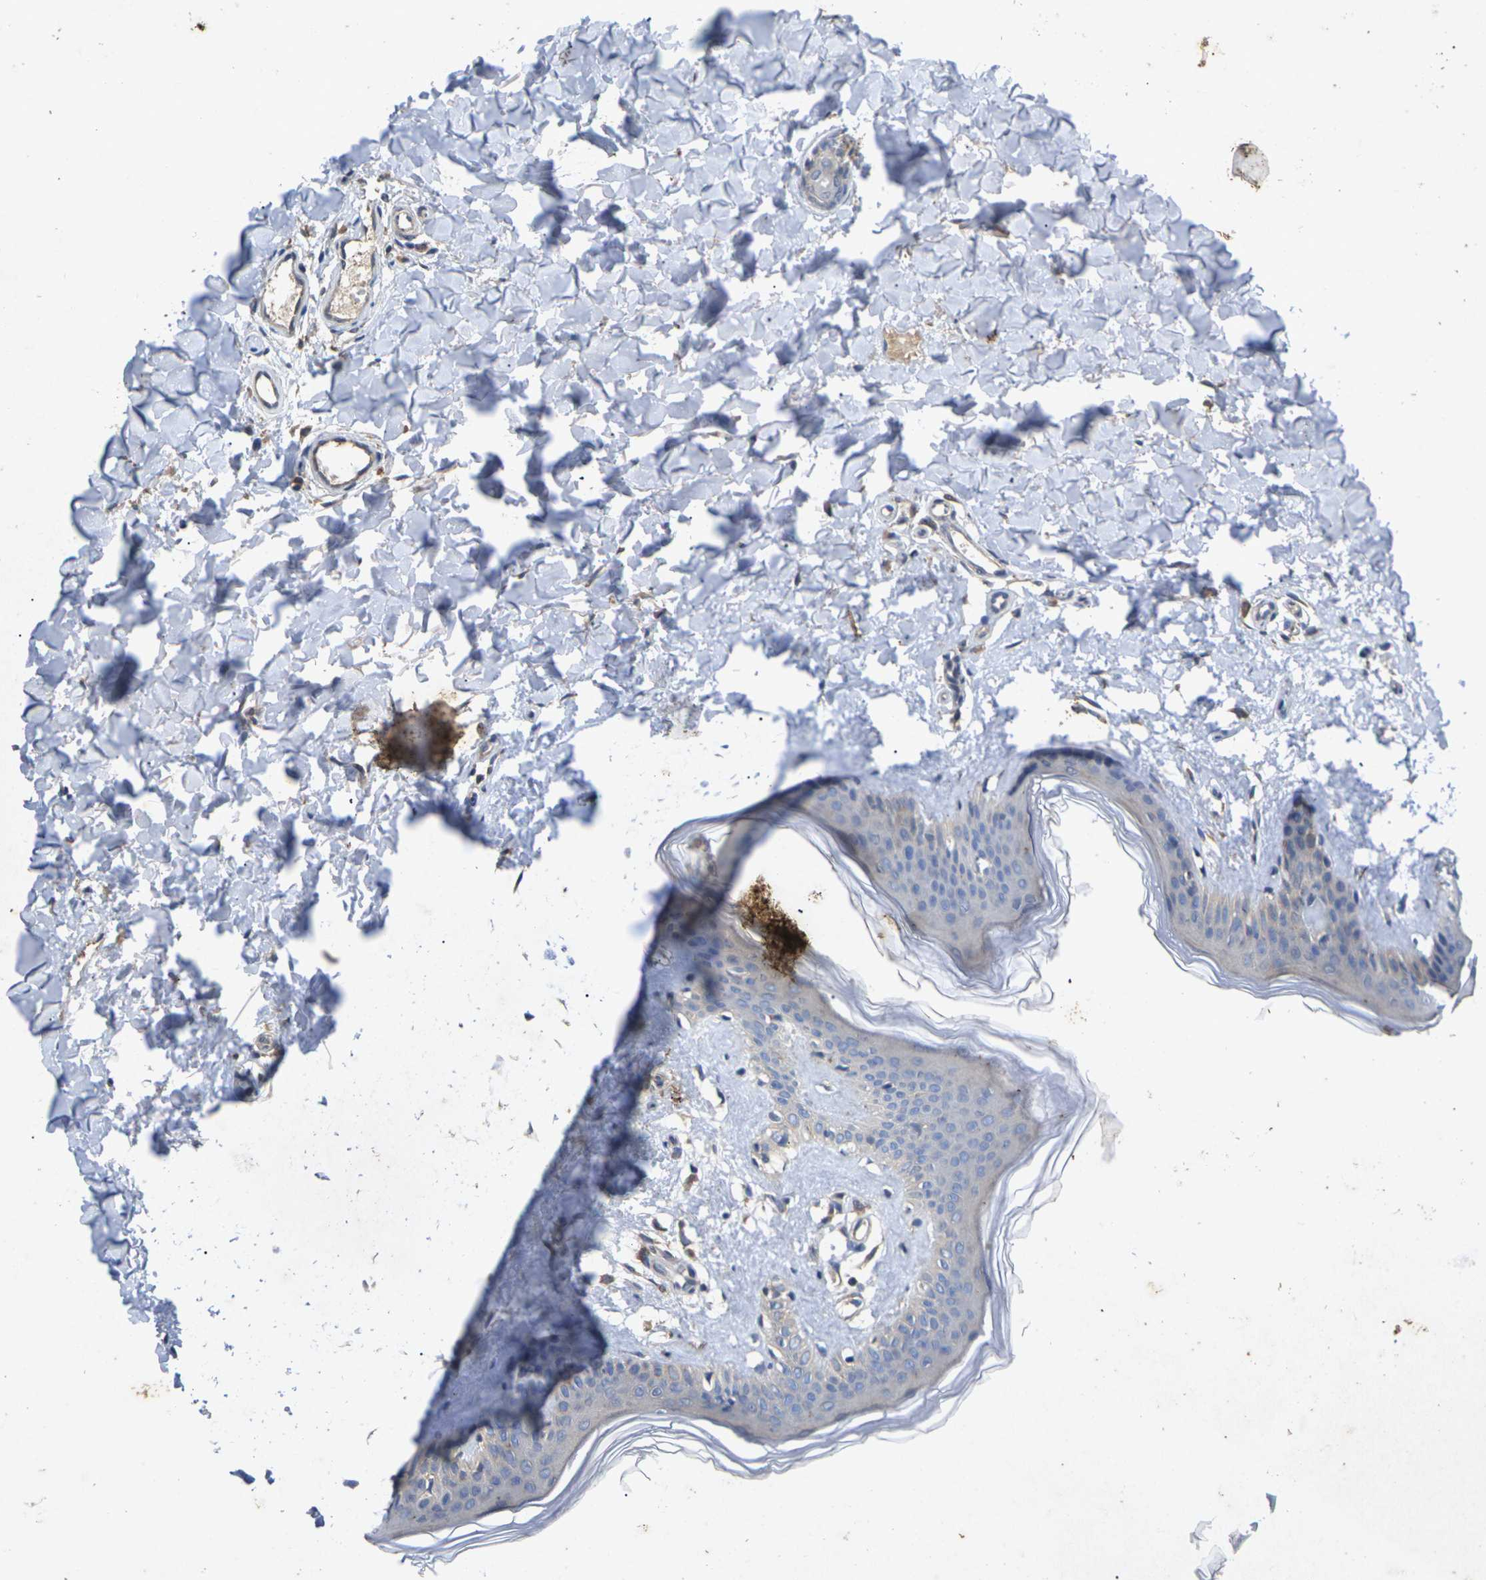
{"staining": {"intensity": "weak", "quantity": "25%-75%", "location": "cytoplasmic/membranous"}, "tissue": "skin", "cell_type": "Fibroblasts", "image_type": "normal", "snomed": [{"axis": "morphology", "description": "Normal tissue, NOS"}, {"axis": "topography", "description": "Skin"}], "caption": "DAB immunohistochemical staining of unremarkable human skin shows weak cytoplasmic/membranous protein positivity in about 25%-75% of fibroblasts.", "gene": "KIF1B", "patient": {"sex": "female", "age": 41}}